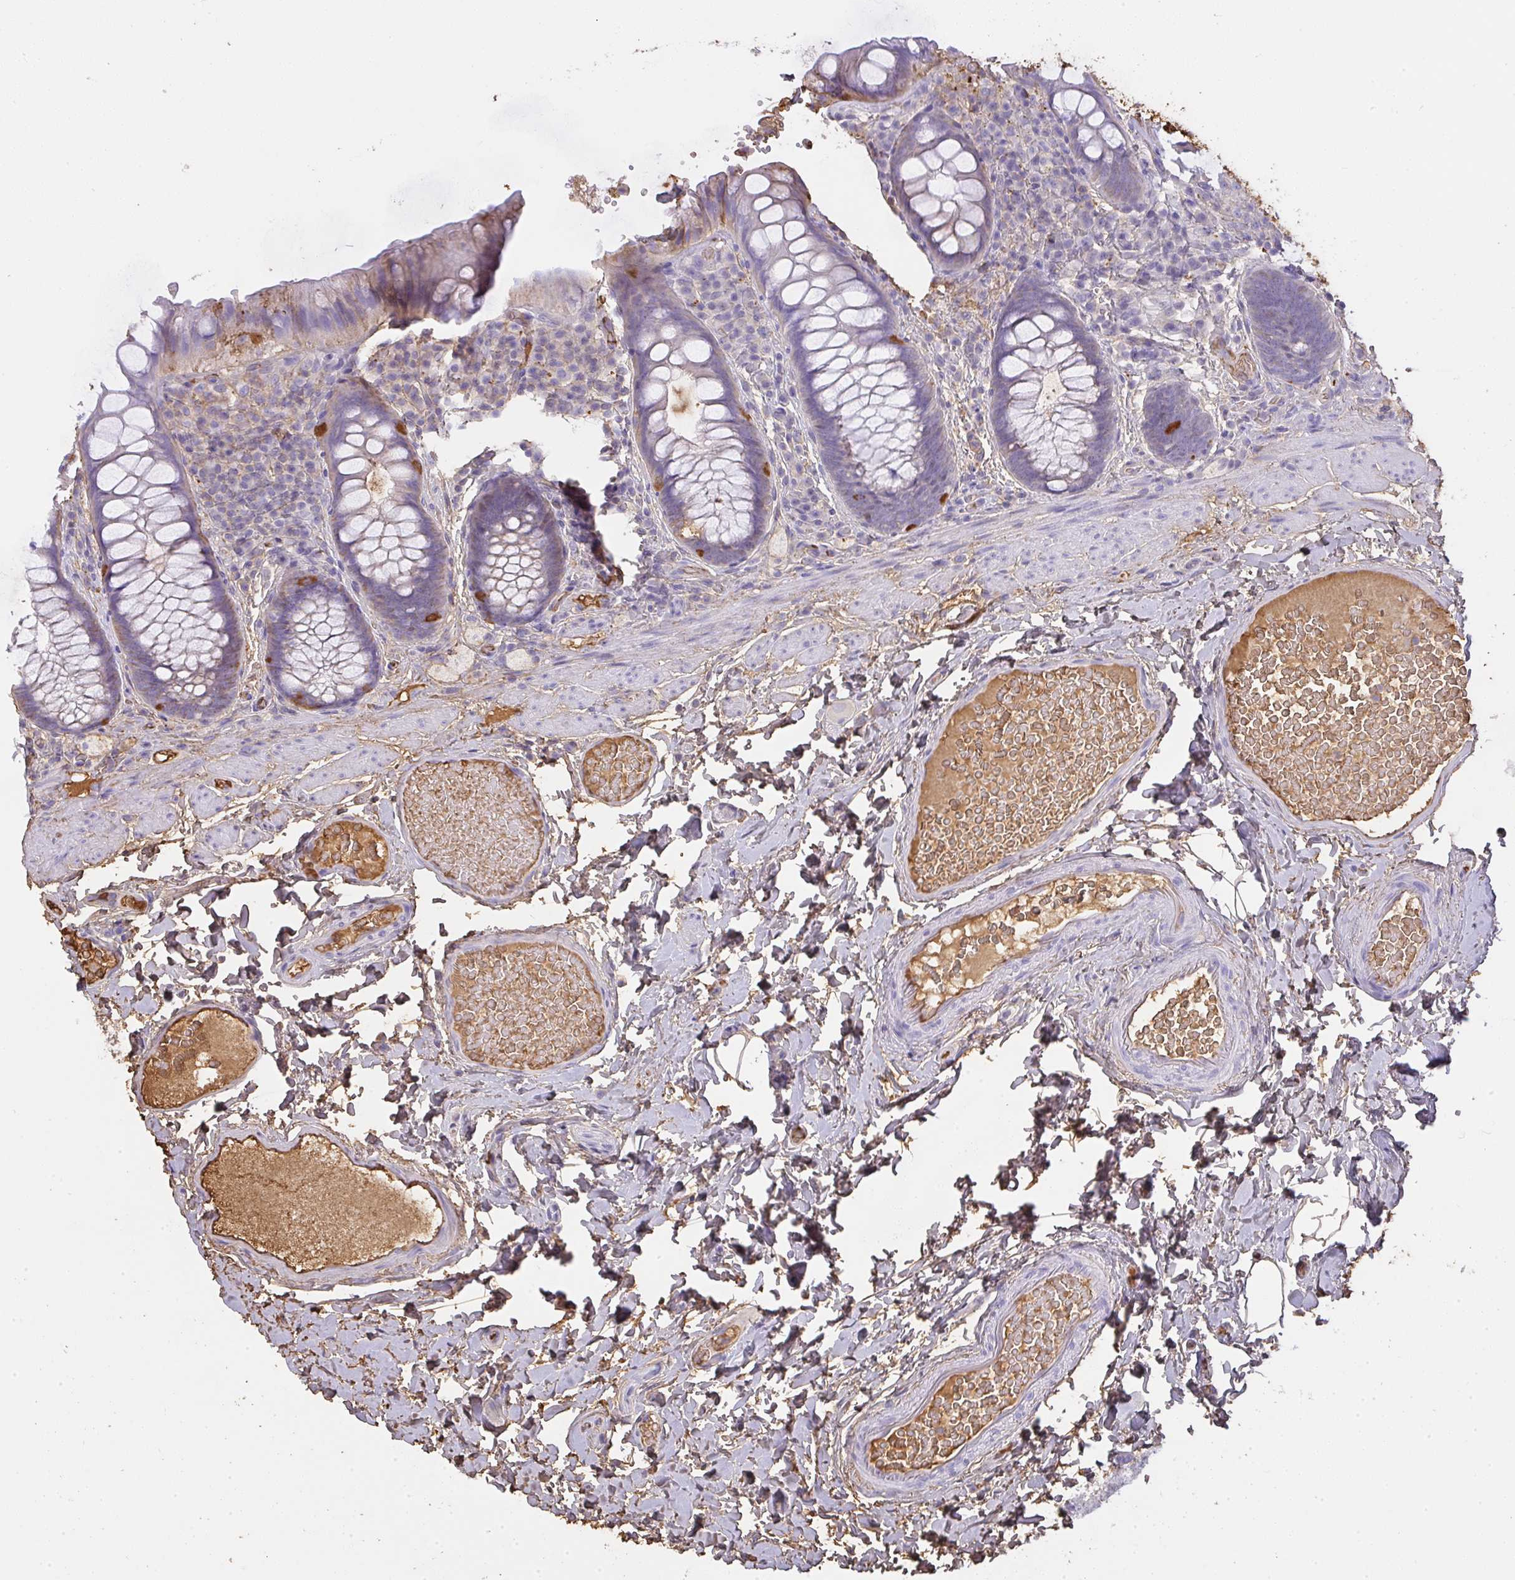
{"staining": {"intensity": "strong", "quantity": "<25%", "location": "cytoplasmic/membranous"}, "tissue": "rectum", "cell_type": "Glandular cells", "image_type": "normal", "snomed": [{"axis": "morphology", "description": "Normal tissue, NOS"}, {"axis": "topography", "description": "Rectum"}], "caption": "DAB immunohistochemical staining of normal rectum exhibits strong cytoplasmic/membranous protein positivity in about <25% of glandular cells.", "gene": "SMYD5", "patient": {"sex": "female", "age": 69}}